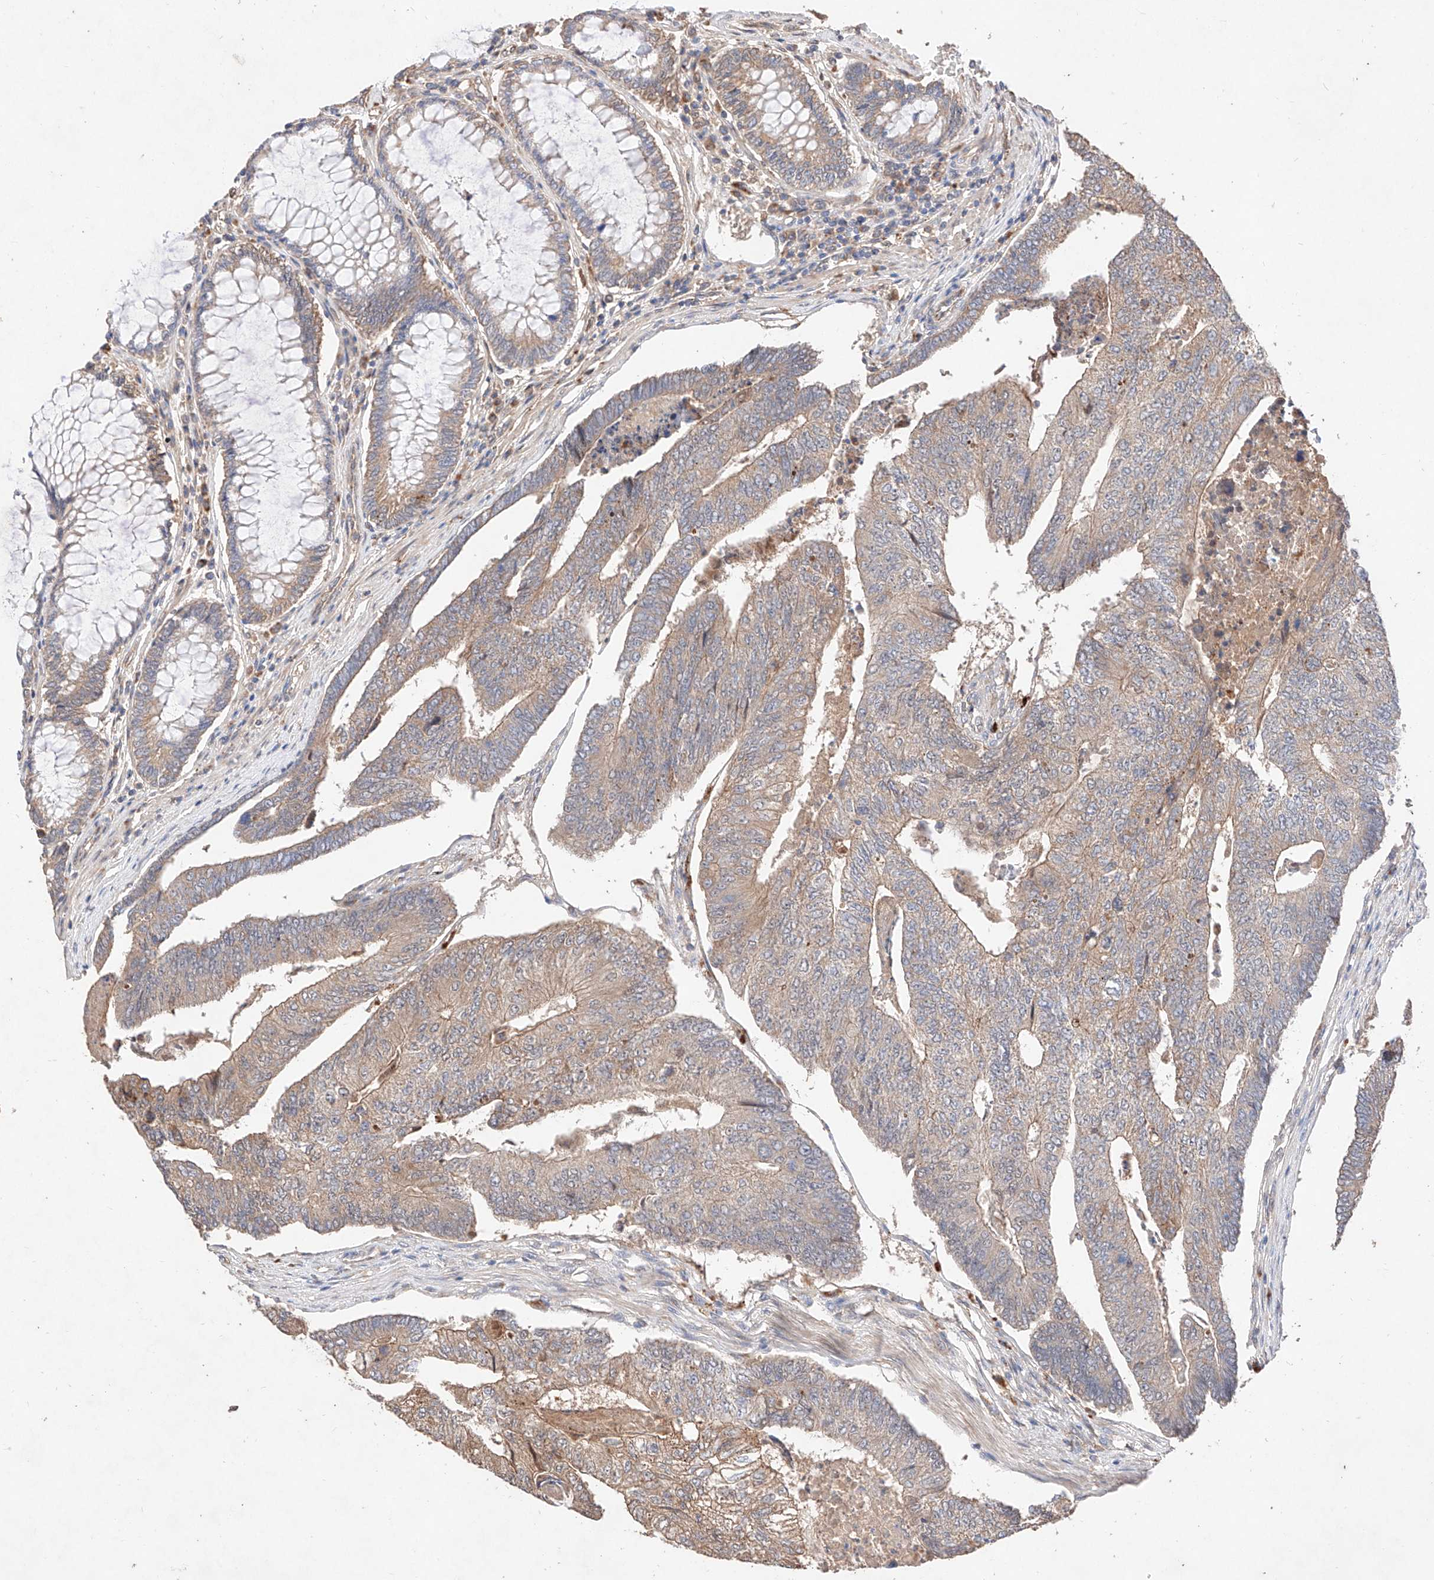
{"staining": {"intensity": "moderate", "quantity": ">75%", "location": "cytoplasmic/membranous"}, "tissue": "colorectal cancer", "cell_type": "Tumor cells", "image_type": "cancer", "snomed": [{"axis": "morphology", "description": "Adenocarcinoma, NOS"}, {"axis": "topography", "description": "Colon"}], "caption": "Approximately >75% of tumor cells in colorectal cancer (adenocarcinoma) demonstrate moderate cytoplasmic/membranous protein expression as visualized by brown immunohistochemical staining.", "gene": "C6orf62", "patient": {"sex": "female", "age": 67}}